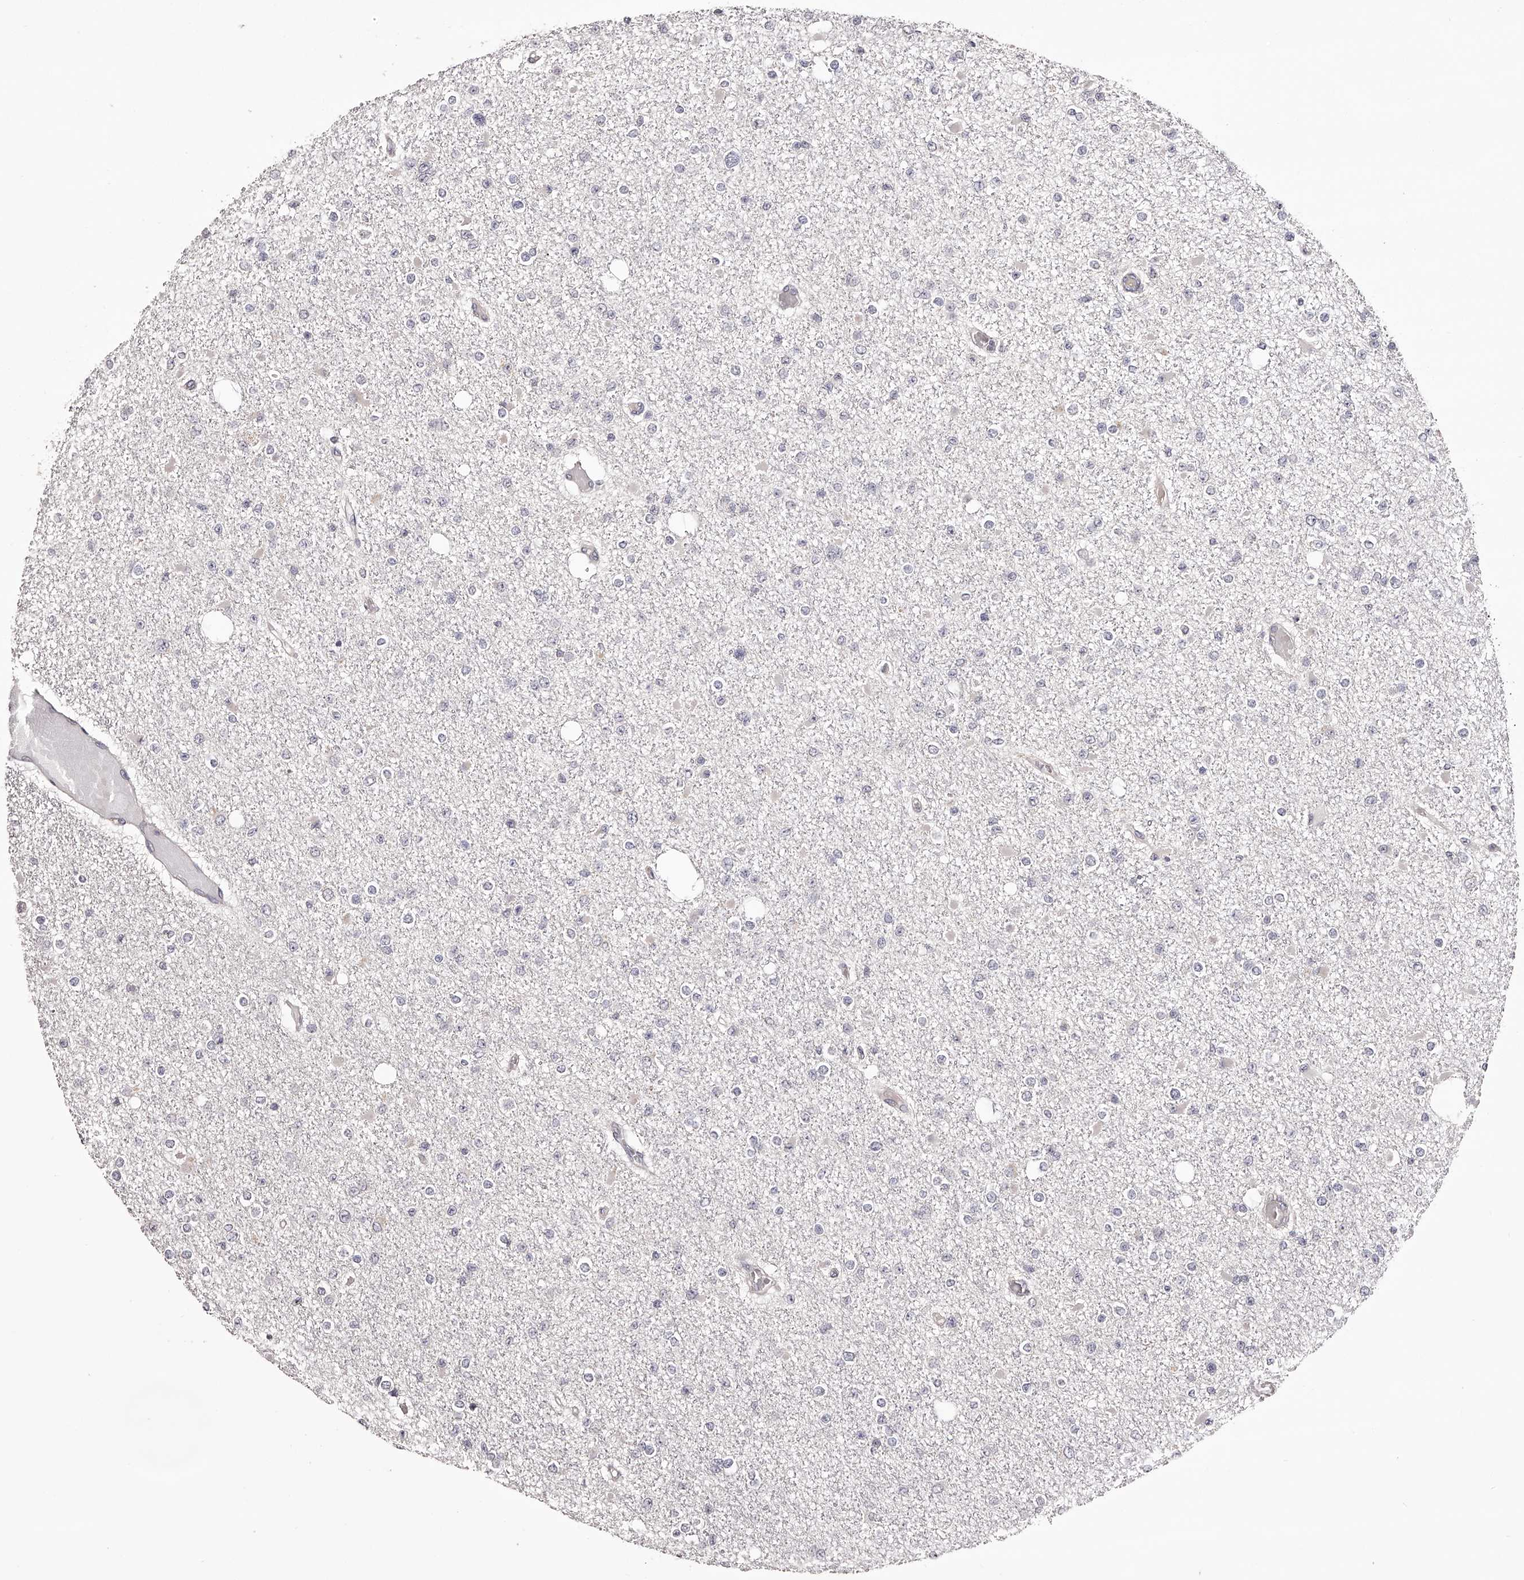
{"staining": {"intensity": "negative", "quantity": "none", "location": "none"}, "tissue": "glioma", "cell_type": "Tumor cells", "image_type": "cancer", "snomed": [{"axis": "morphology", "description": "Glioma, malignant, Low grade"}, {"axis": "topography", "description": "Brain"}], "caption": "This photomicrograph is of malignant glioma (low-grade) stained with immunohistochemistry to label a protein in brown with the nuclei are counter-stained blue. There is no positivity in tumor cells.", "gene": "ODF2L", "patient": {"sex": "female", "age": 22}}